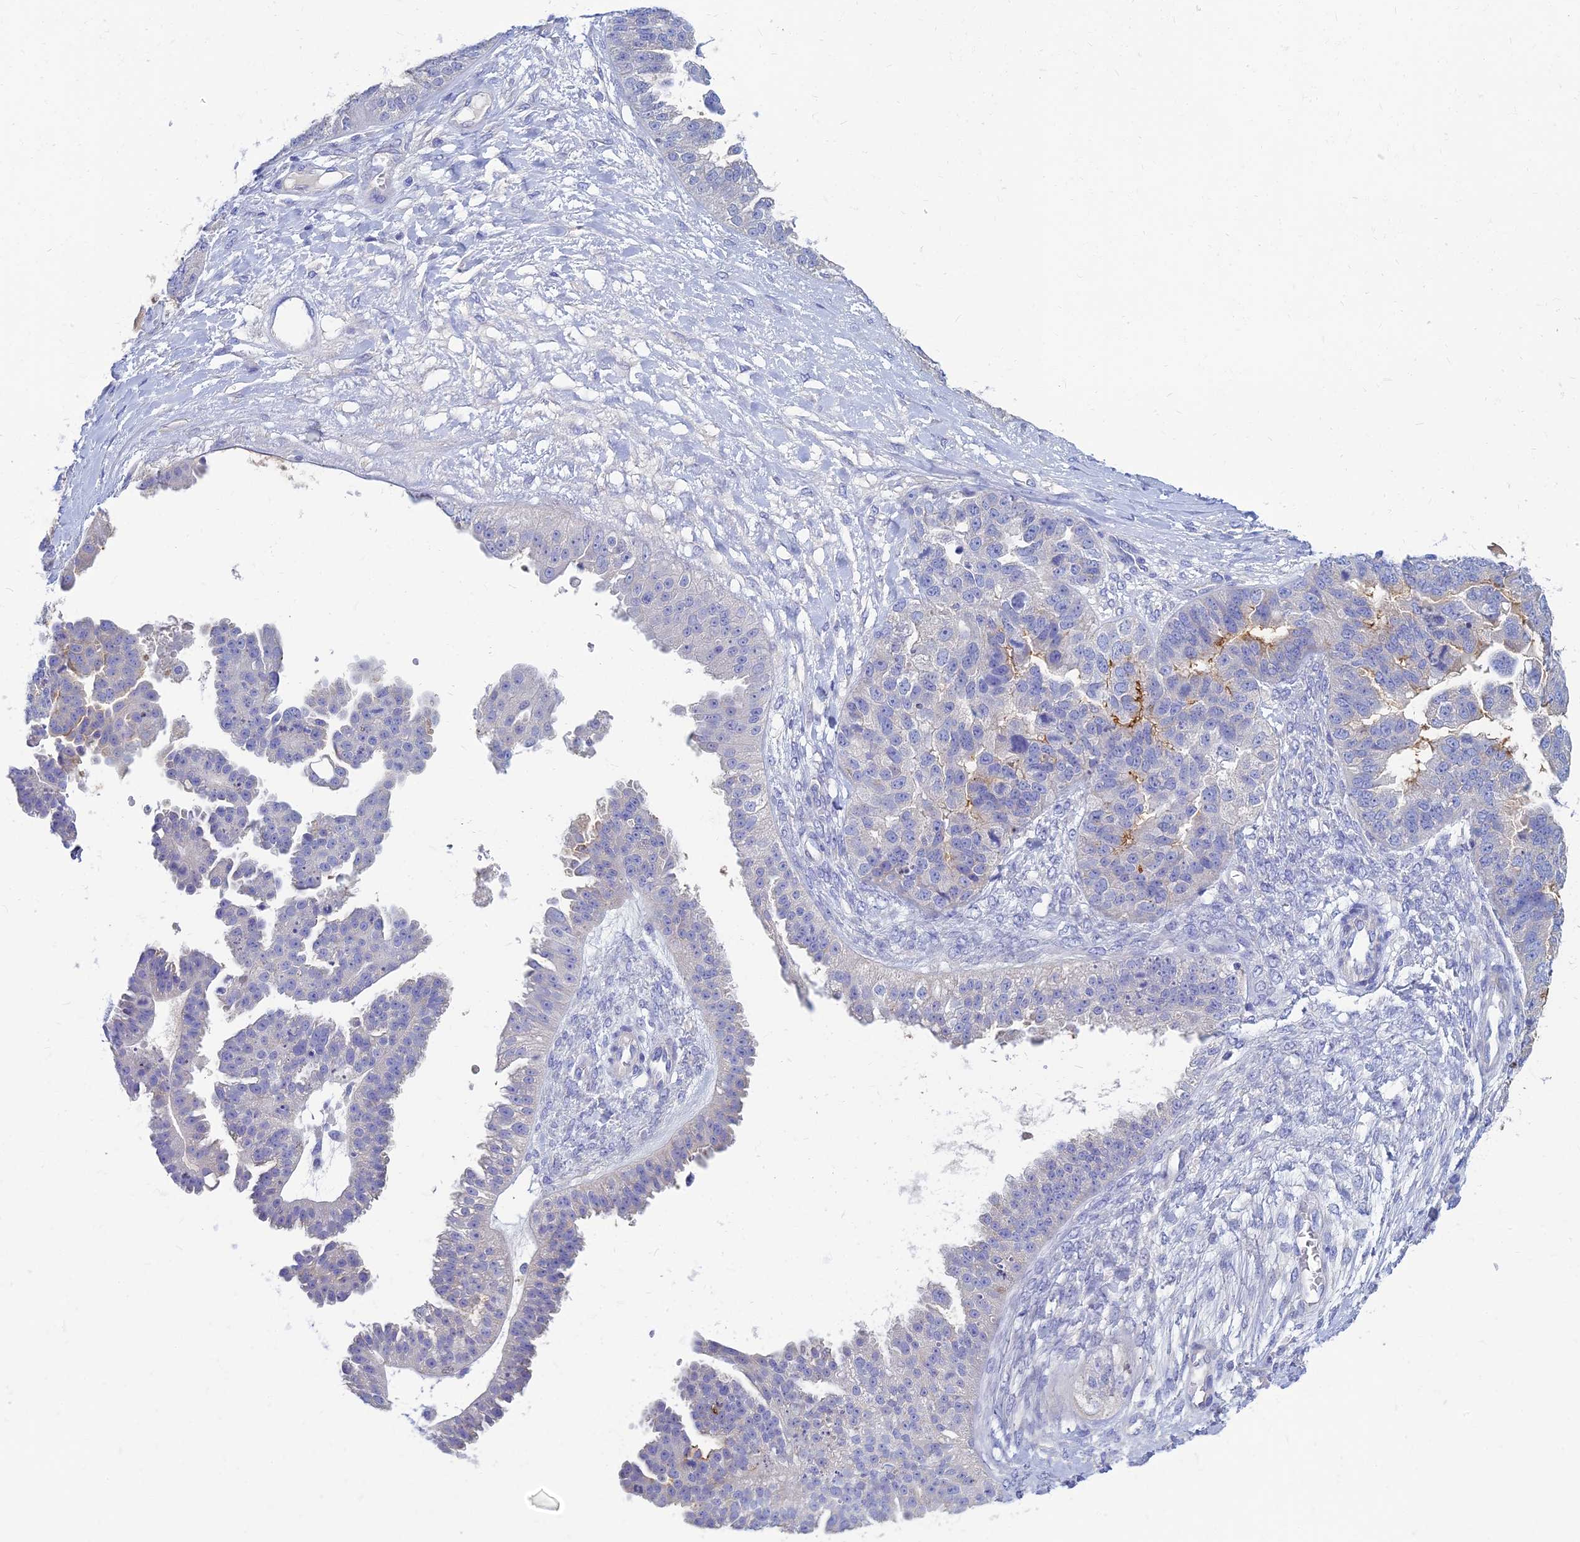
{"staining": {"intensity": "moderate", "quantity": "<25%", "location": "cytoplasmic/membranous"}, "tissue": "ovarian cancer", "cell_type": "Tumor cells", "image_type": "cancer", "snomed": [{"axis": "morphology", "description": "Cystadenocarcinoma, serous, NOS"}, {"axis": "topography", "description": "Ovary"}], "caption": "Brown immunohistochemical staining in human ovarian cancer reveals moderate cytoplasmic/membranous expression in approximately <25% of tumor cells. Nuclei are stained in blue.", "gene": "ZNF552", "patient": {"sex": "female", "age": 58}}